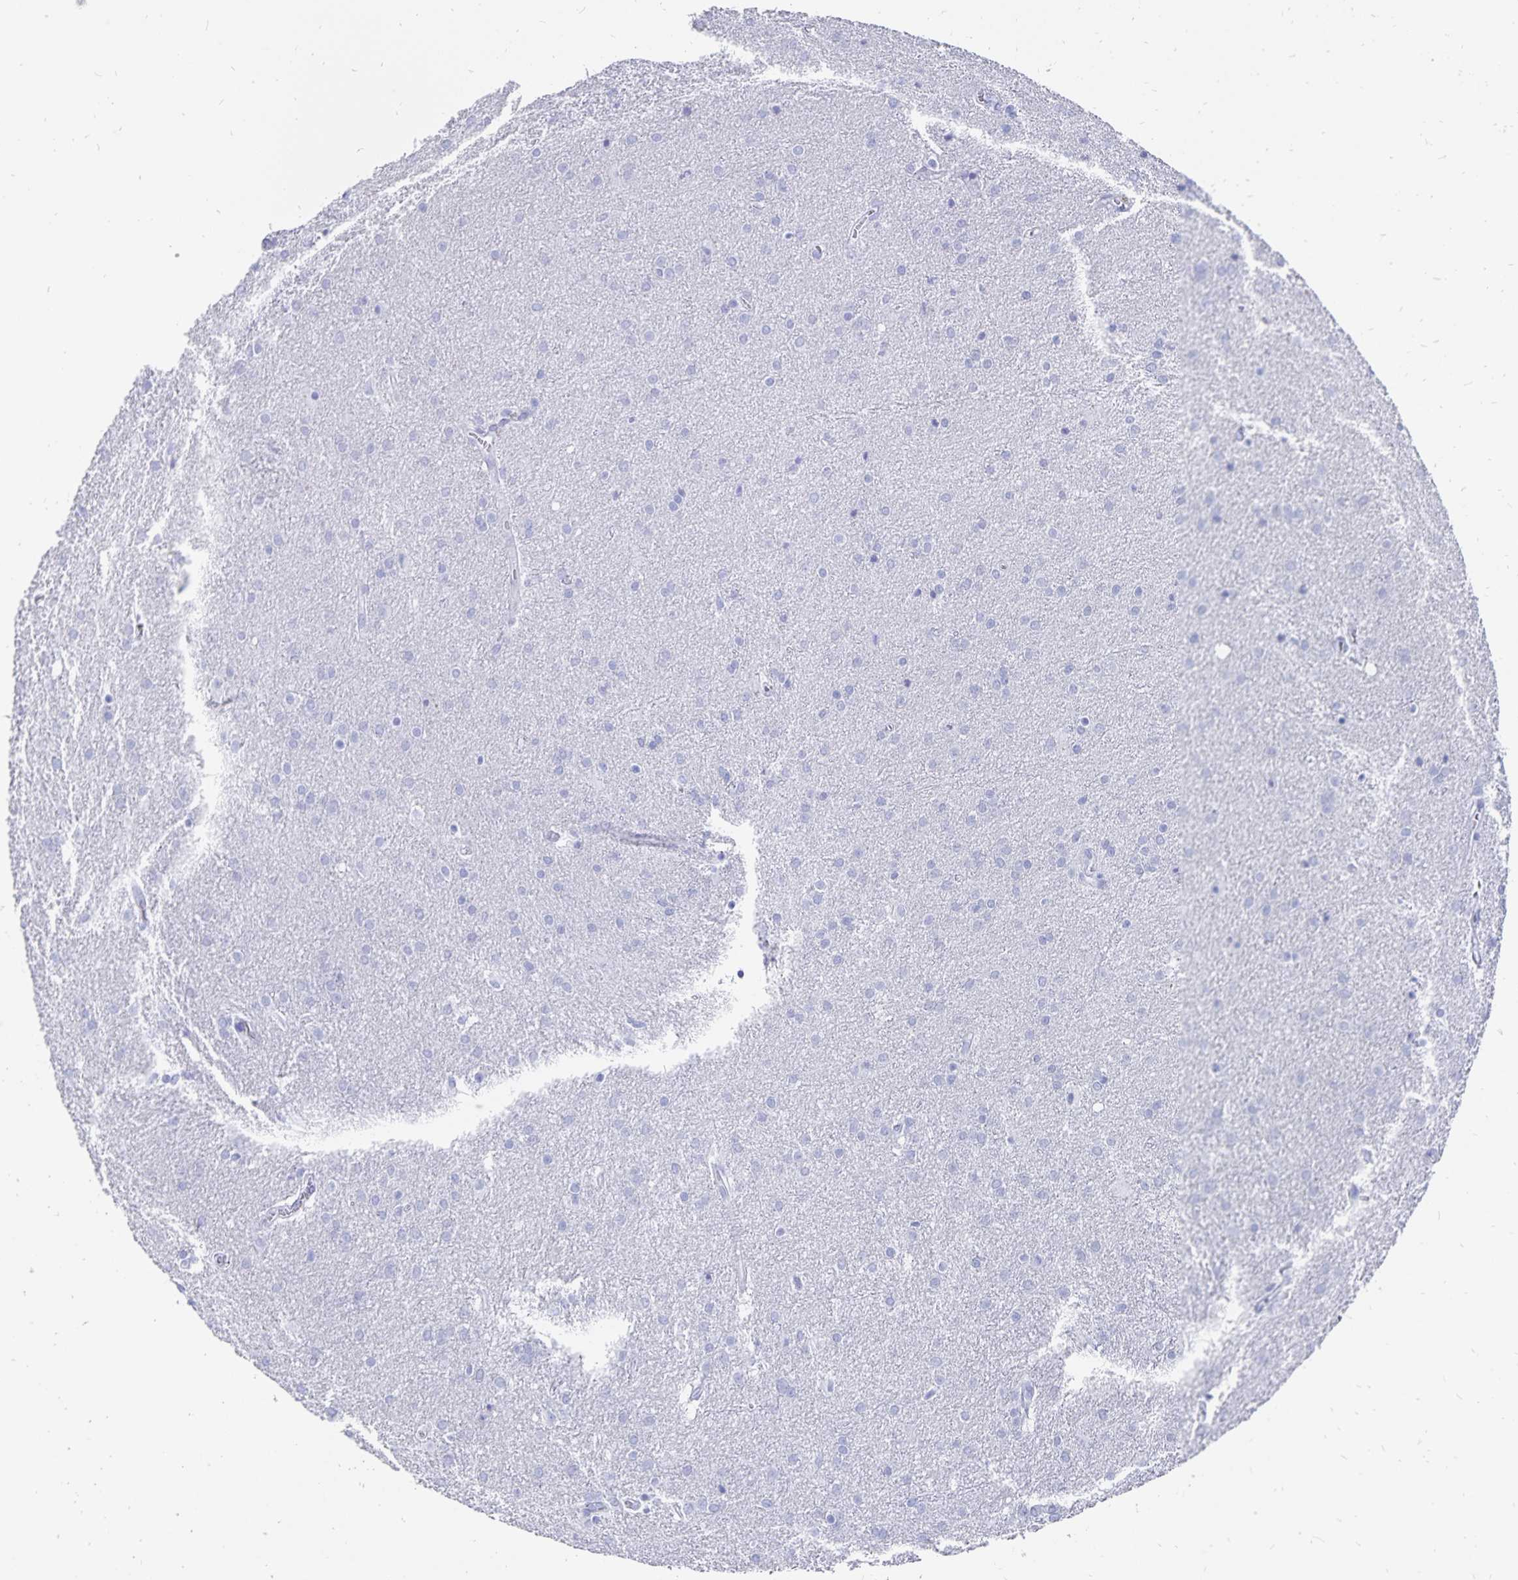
{"staining": {"intensity": "negative", "quantity": "none", "location": "none"}, "tissue": "glioma", "cell_type": "Tumor cells", "image_type": "cancer", "snomed": [{"axis": "morphology", "description": "Glioma, malignant, Low grade"}, {"axis": "topography", "description": "Brain"}], "caption": "Malignant glioma (low-grade) was stained to show a protein in brown. There is no significant positivity in tumor cells.", "gene": "ADH1A", "patient": {"sex": "female", "age": 32}}